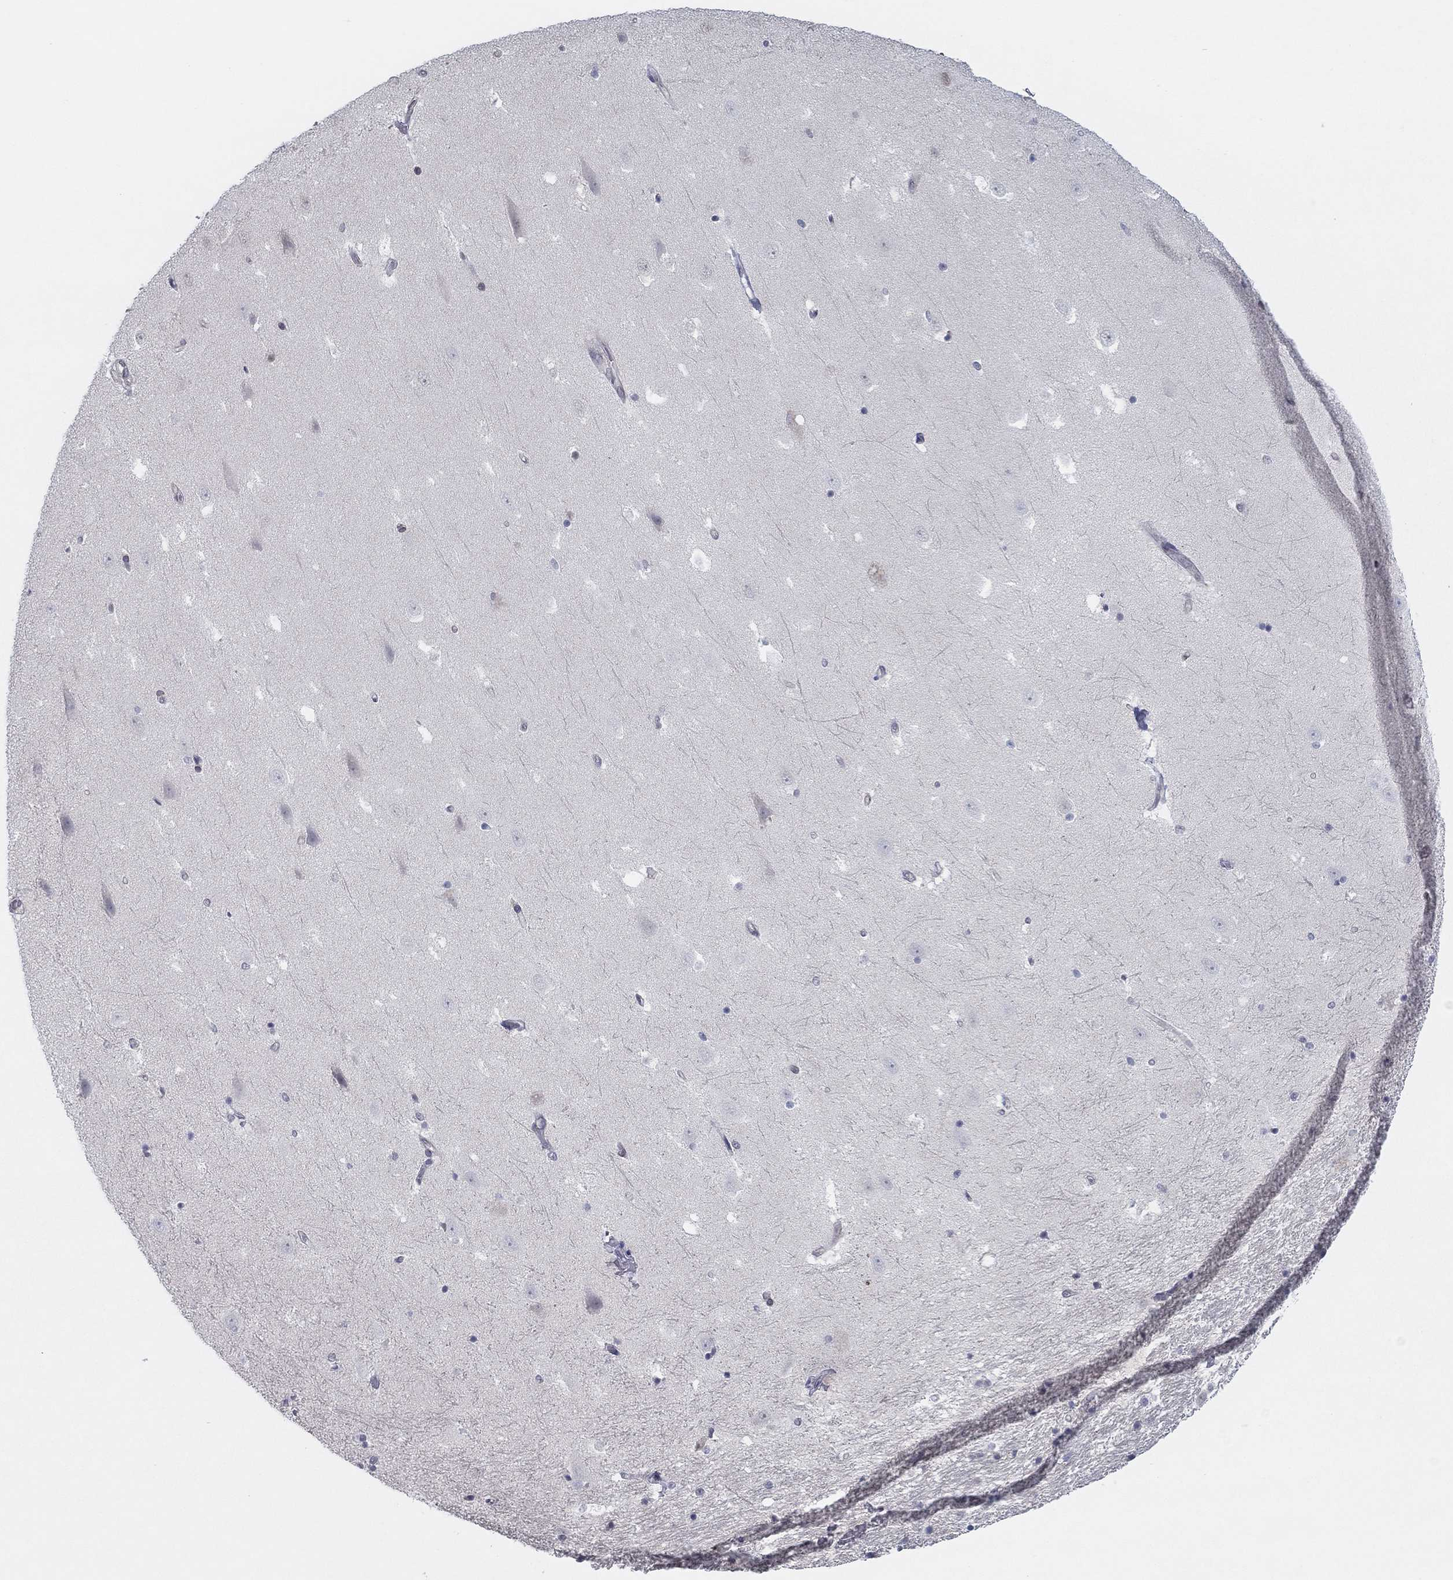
{"staining": {"intensity": "negative", "quantity": "none", "location": "none"}, "tissue": "hippocampus", "cell_type": "Glial cells", "image_type": "normal", "snomed": [{"axis": "morphology", "description": "Normal tissue, NOS"}, {"axis": "topography", "description": "Hippocampus"}], "caption": "This image is of benign hippocampus stained with immunohistochemistry (IHC) to label a protein in brown with the nuclei are counter-stained blue. There is no expression in glial cells. Brightfield microscopy of immunohistochemistry (IHC) stained with DAB (brown) and hematoxylin (blue), captured at high magnification.", "gene": "SLC22A2", "patient": {"sex": "male", "age": 49}}